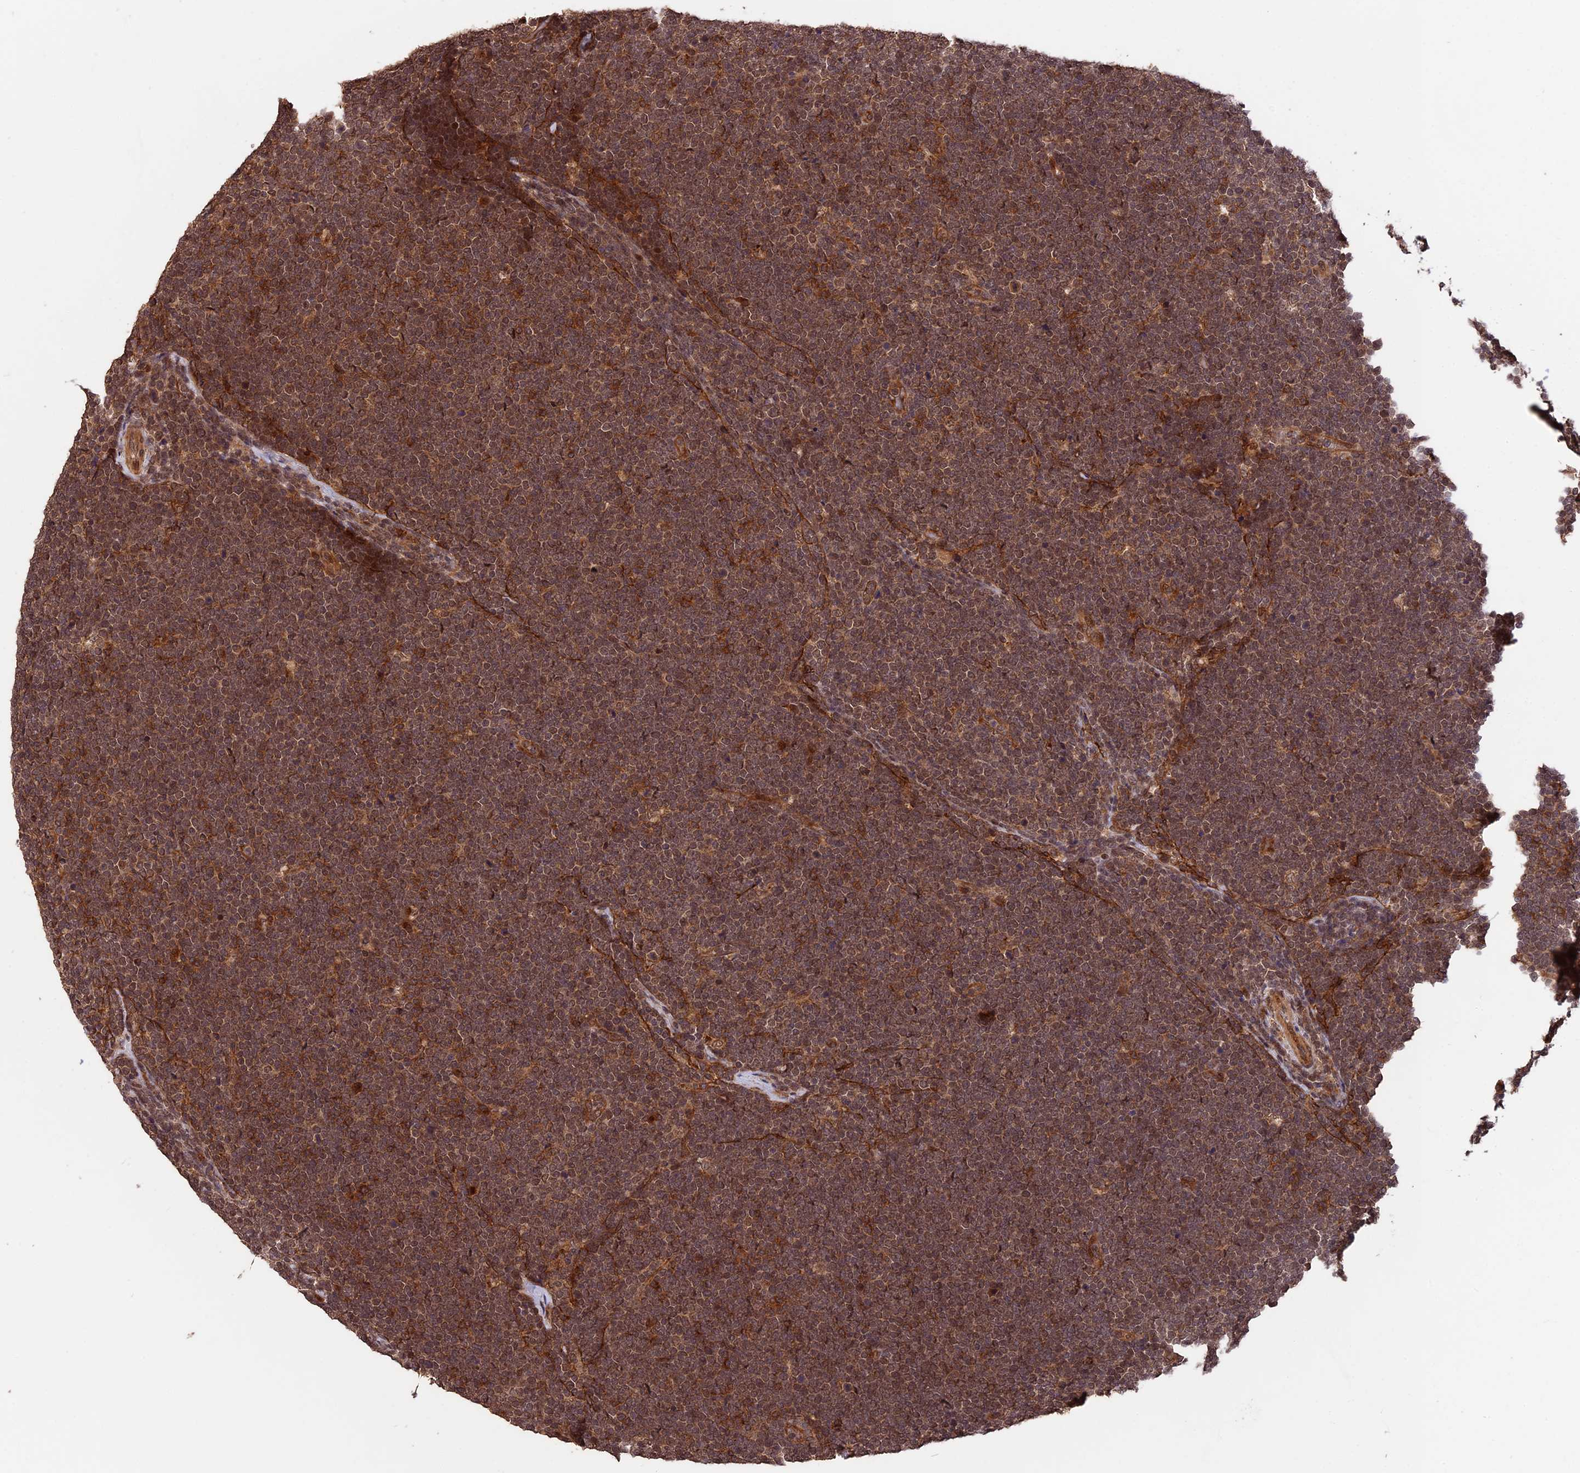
{"staining": {"intensity": "moderate", "quantity": ">75%", "location": "cytoplasmic/membranous,nuclear"}, "tissue": "lymphoma", "cell_type": "Tumor cells", "image_type": "cancer", "snomed": [{"axis": "morphology", "description": "Malignant lymphoma, non-Hodgkin's type, High grade"}, {"axis": "topography", "description": "Lymph node"}], "caption": "The immunohistochemical stain highlights moderate cytoplasmic/membranous and nuclear staining in tumor cells of lymphoma tissue.", "gene": "ESCO1", "patient": {"sex": "male", "age": 13}}